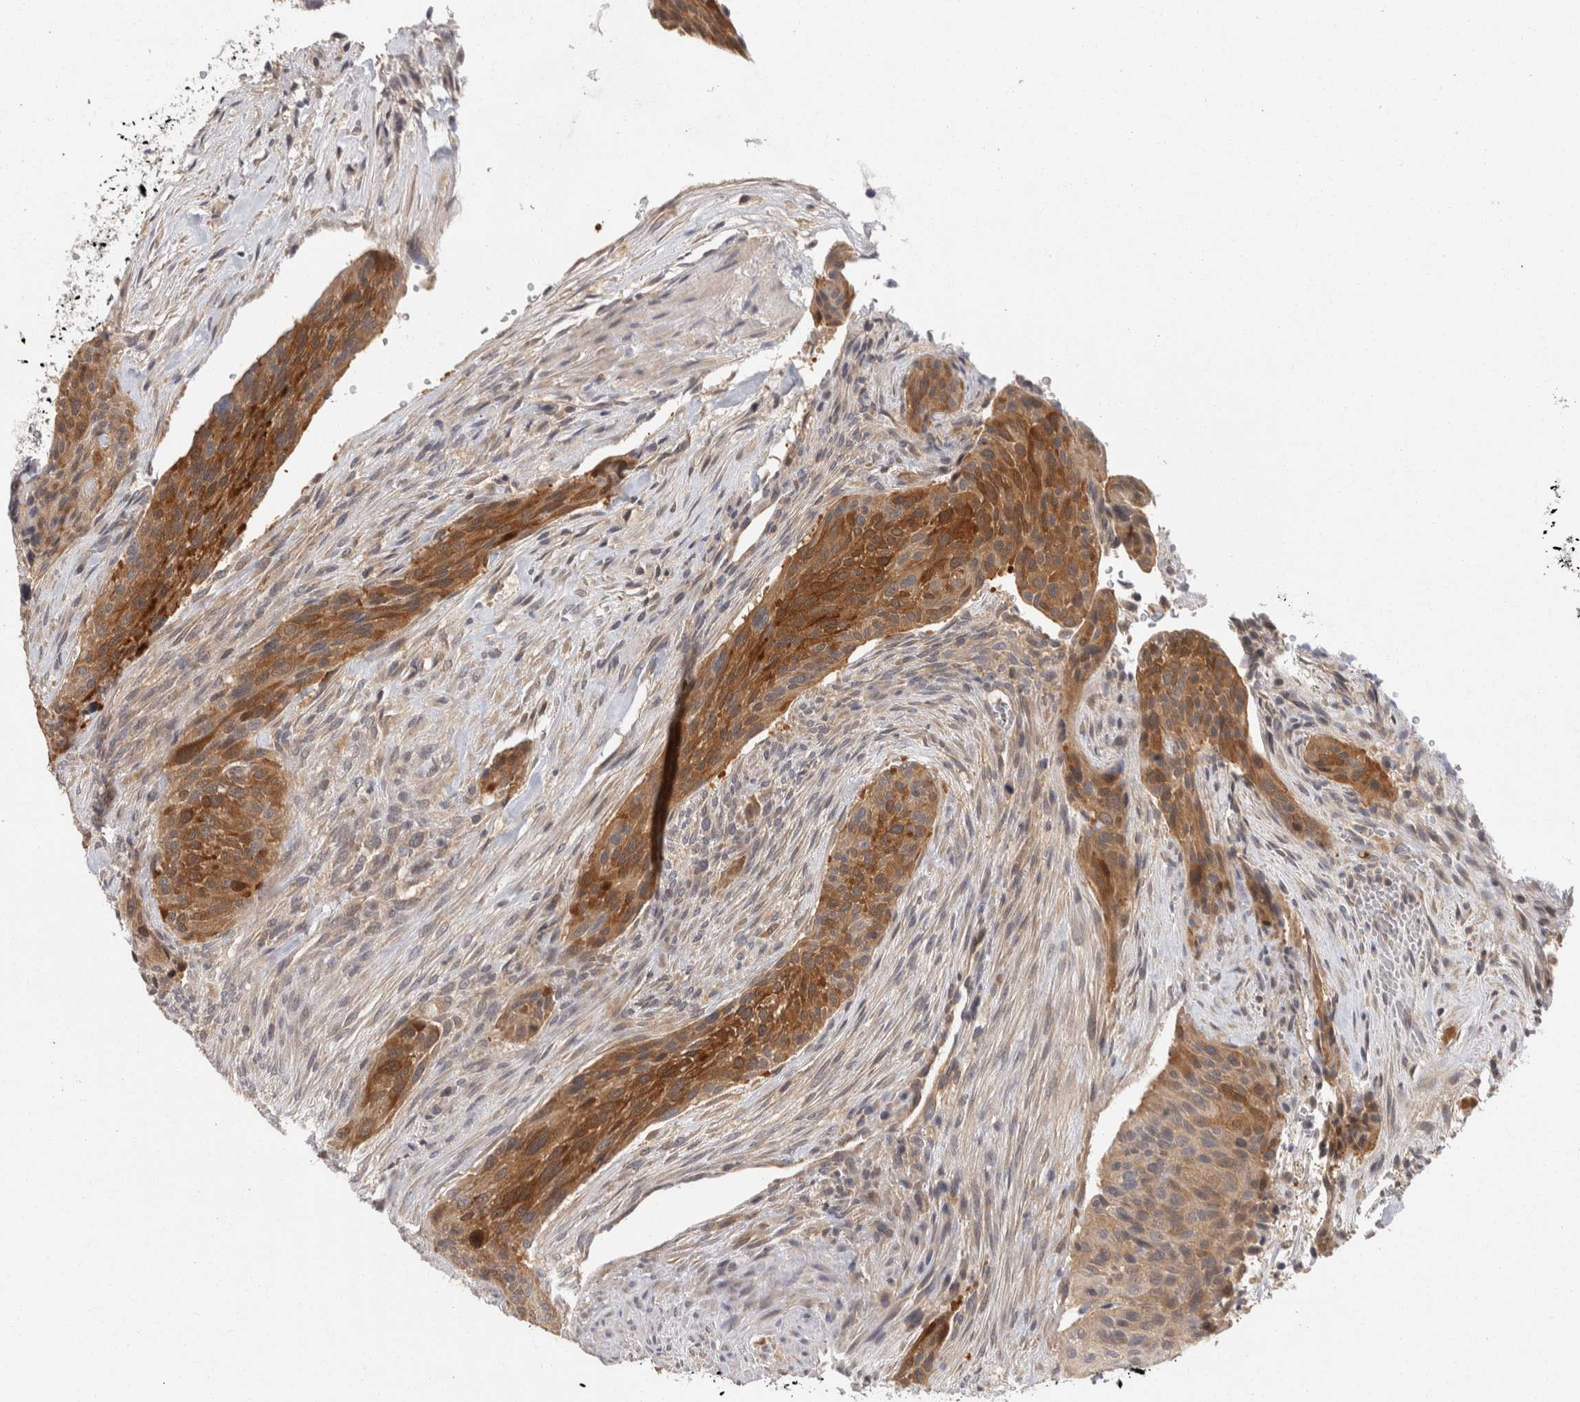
{"staining": {"intensity": "strong", "quantity": ">75%", "location": "cytoplasmic/membranous"}, "tissue": "urothelial cancer", "cell_type": "Tumor cells", "image_type": "cancer", "snomed": [{"axis": "morphology", "description": "Urothelial carcinoma, High grade"}, {"axis": "topography", "description": "Urinary bladder"}], "caption": "Urothelial carcinoma (high-grade) tissue shows strong cytoplasmic/membranous expression in approximately >75% of tumor cells, visualized by immunohistochemistry.", "gene": "ACAT2", "patient": {"sex": "male", "age": 35}}